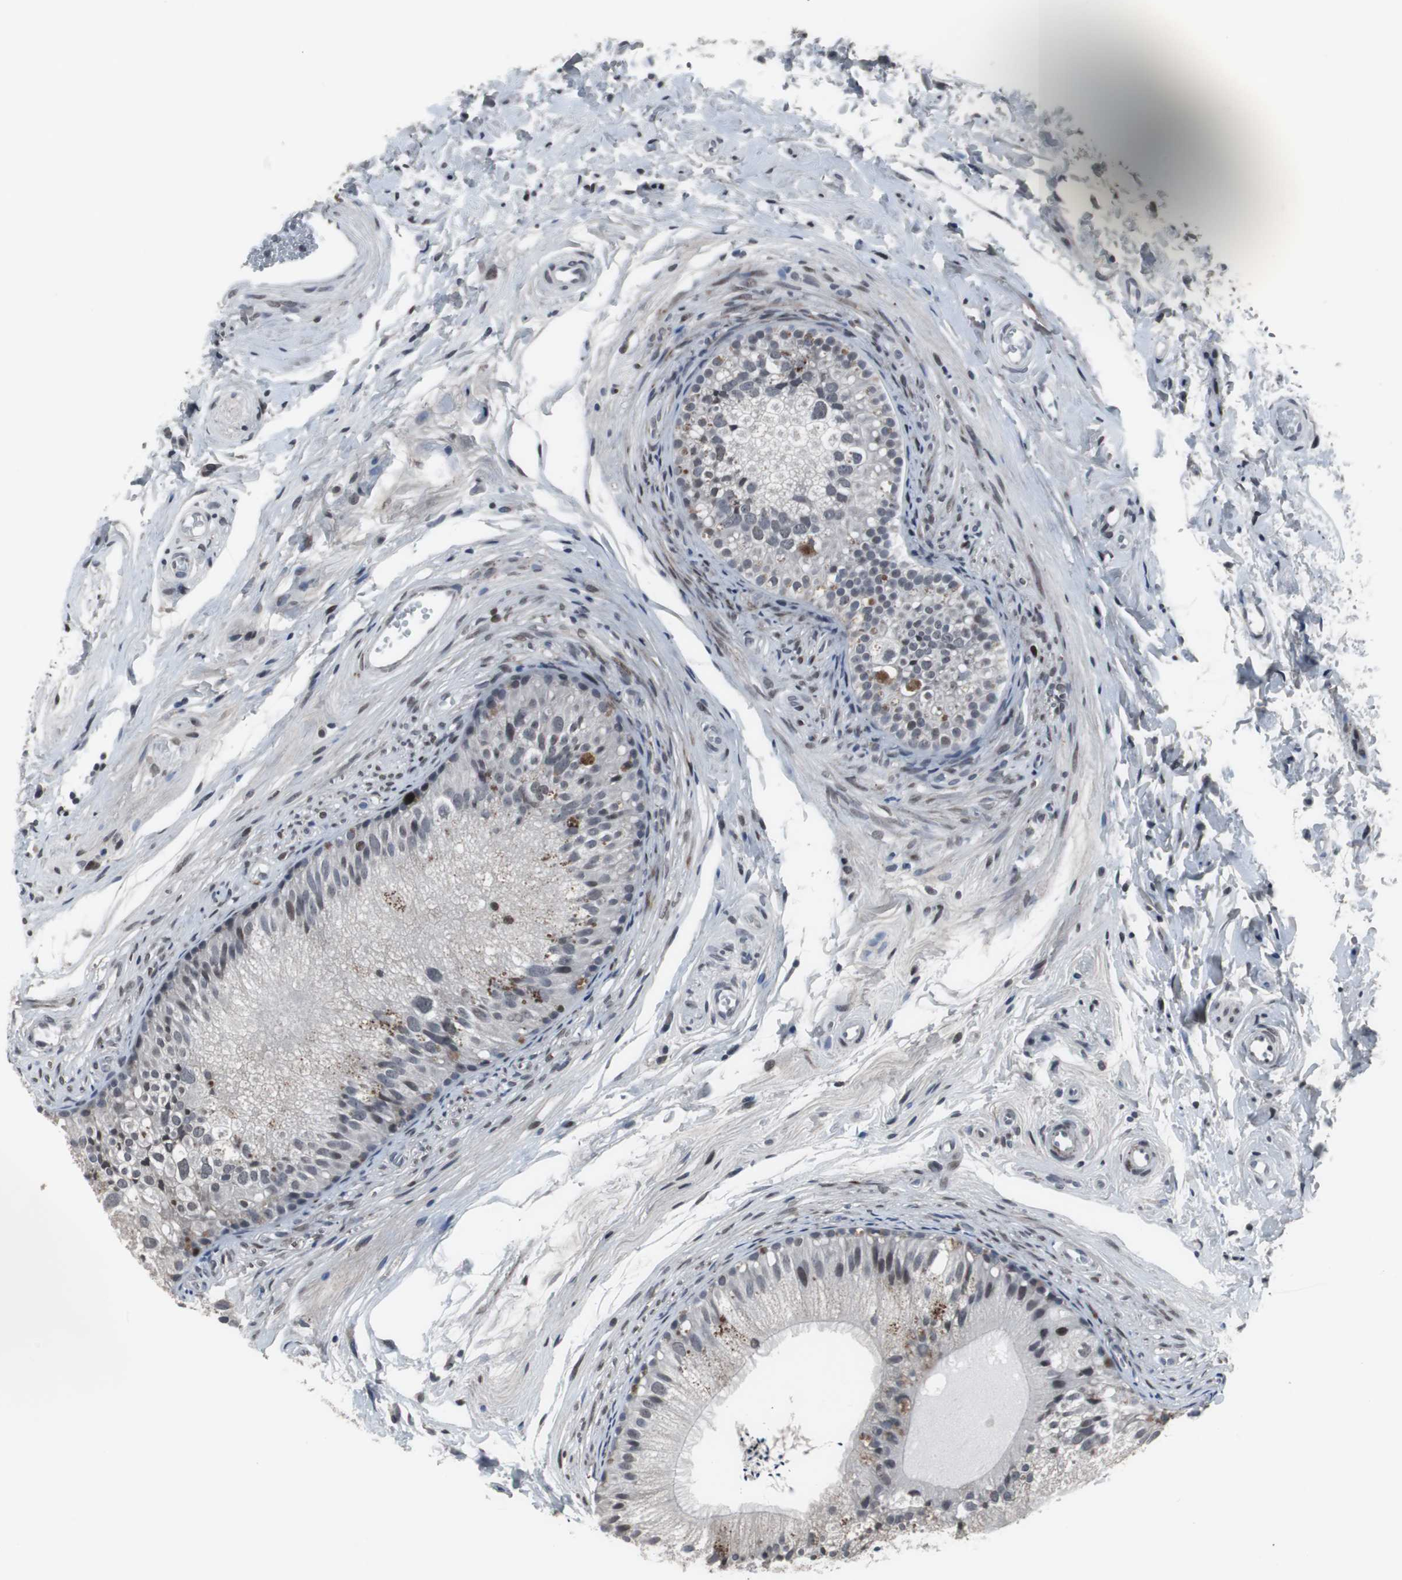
{"staining": {"intensity": "moderate", "quantity": "25%-75%", "location": "cytoplasmic/membranous"}, "tissue": "epididymis", "cell_type": "Glandular cells", "image_type": "normal", "snomed": [{"axis": "morphology", "description": "Normal tissue, NOS"}, {"axis": "topography", "description": "Epididymis"}], "caption": "This image demonstrates benign epididymis stained with immunohistochemistry to label a protein in brown. The cytoplasmic/membranous of glandular cells show moderate positivity for the protein. Nuclei are counter-stained blue.", "gene": "FOXP4", "patient": {"sex": "male", "age": 56}}